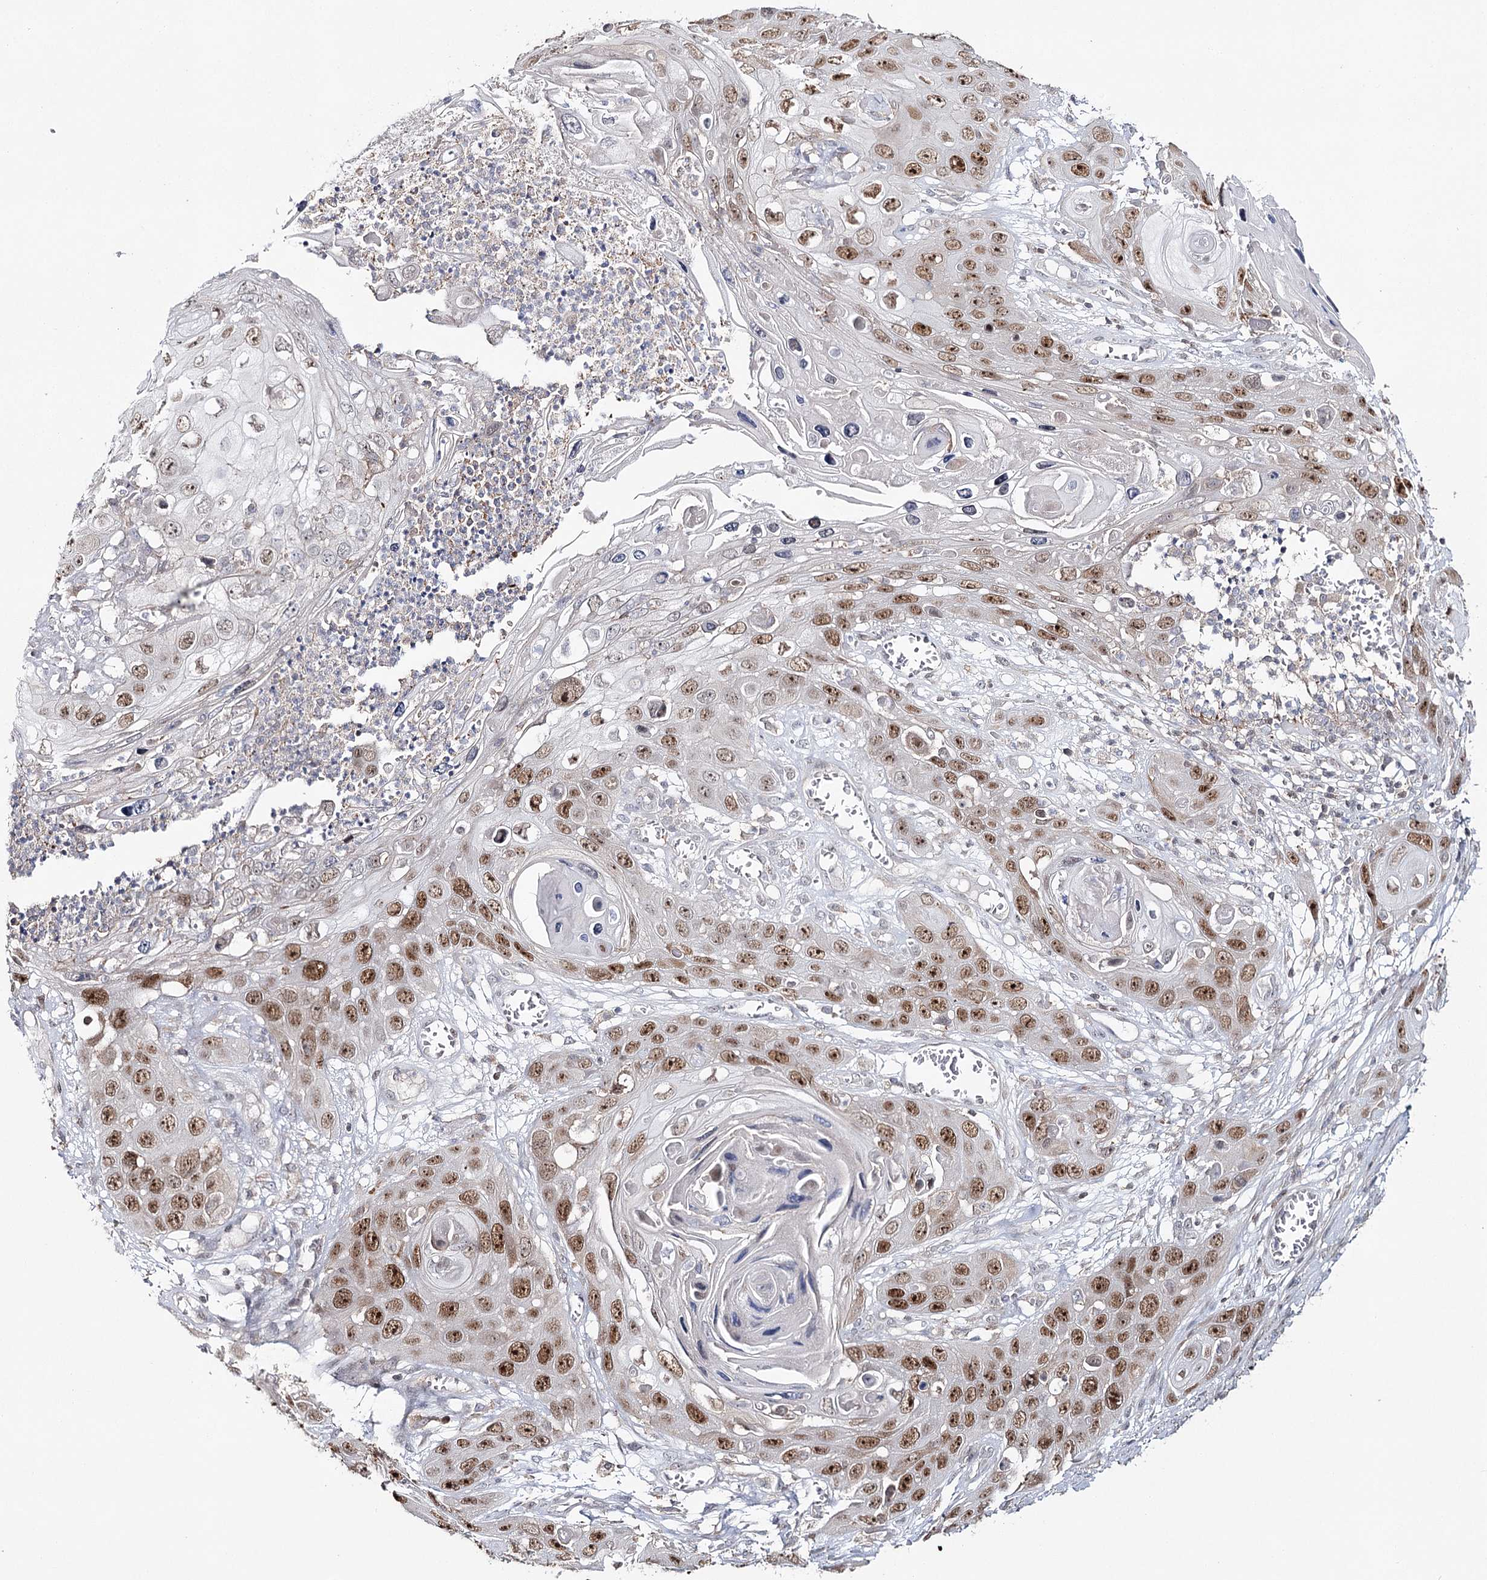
{"staining": {"intensity": "moderate", "quantity": ">75%", "location": "nuclear"}, "tissue": "skin cancer", "cell_type": "Tumor cells", "image_type": "cancer", "snomed": [{"axis": "morphology", "description": "Squamous cell carcinoma, NOS"}, {"axis": "topography", "description": "Skin"}], "caption": "Moderate nuclear expression is seen in approximately >75% of tumor cells in squamous cell carcinoma (skin).", "gene": "ZC3H8", "patient": {"sex": "male", "age": 55}}